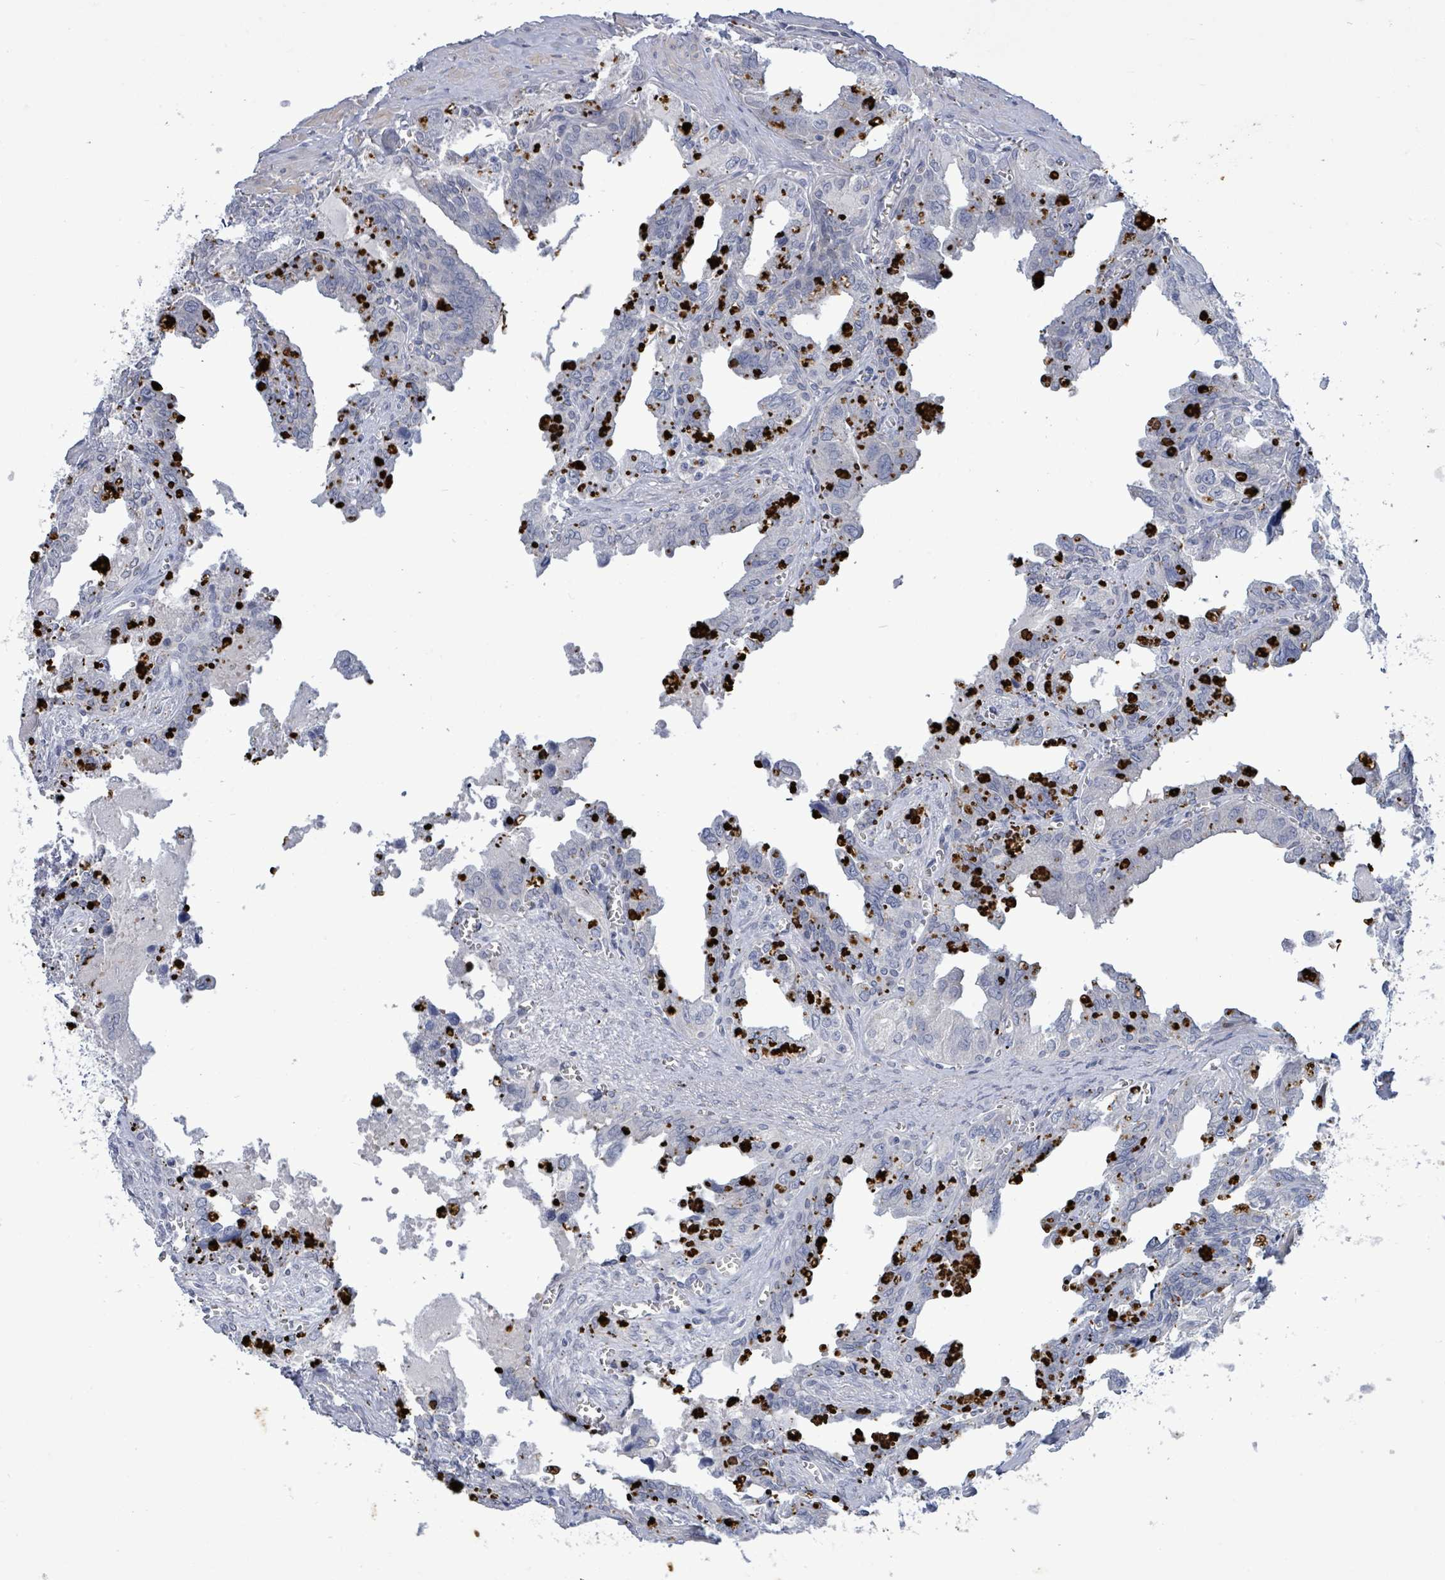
{"staining": {"intensity": "strong", "quantity": "25%-75%", "location": "cytoplasmic/membranous"}, "tissue": "seminal vesicle", "cell_type": "Glandular cells", "image_type": "normal", "snomed": [{"axis": "morphology", "description": "Normal tissue, NOS"}, {"axis": "topography", "description": "Seminal veicle"}], "caption": "Glandular cells display strong cytoplasmic/membranous positivity in about 25%-75% of cells in benign seminal vesicle.", "gene": "CT45A10", "patient": {"sex": "male", "age": 67}}